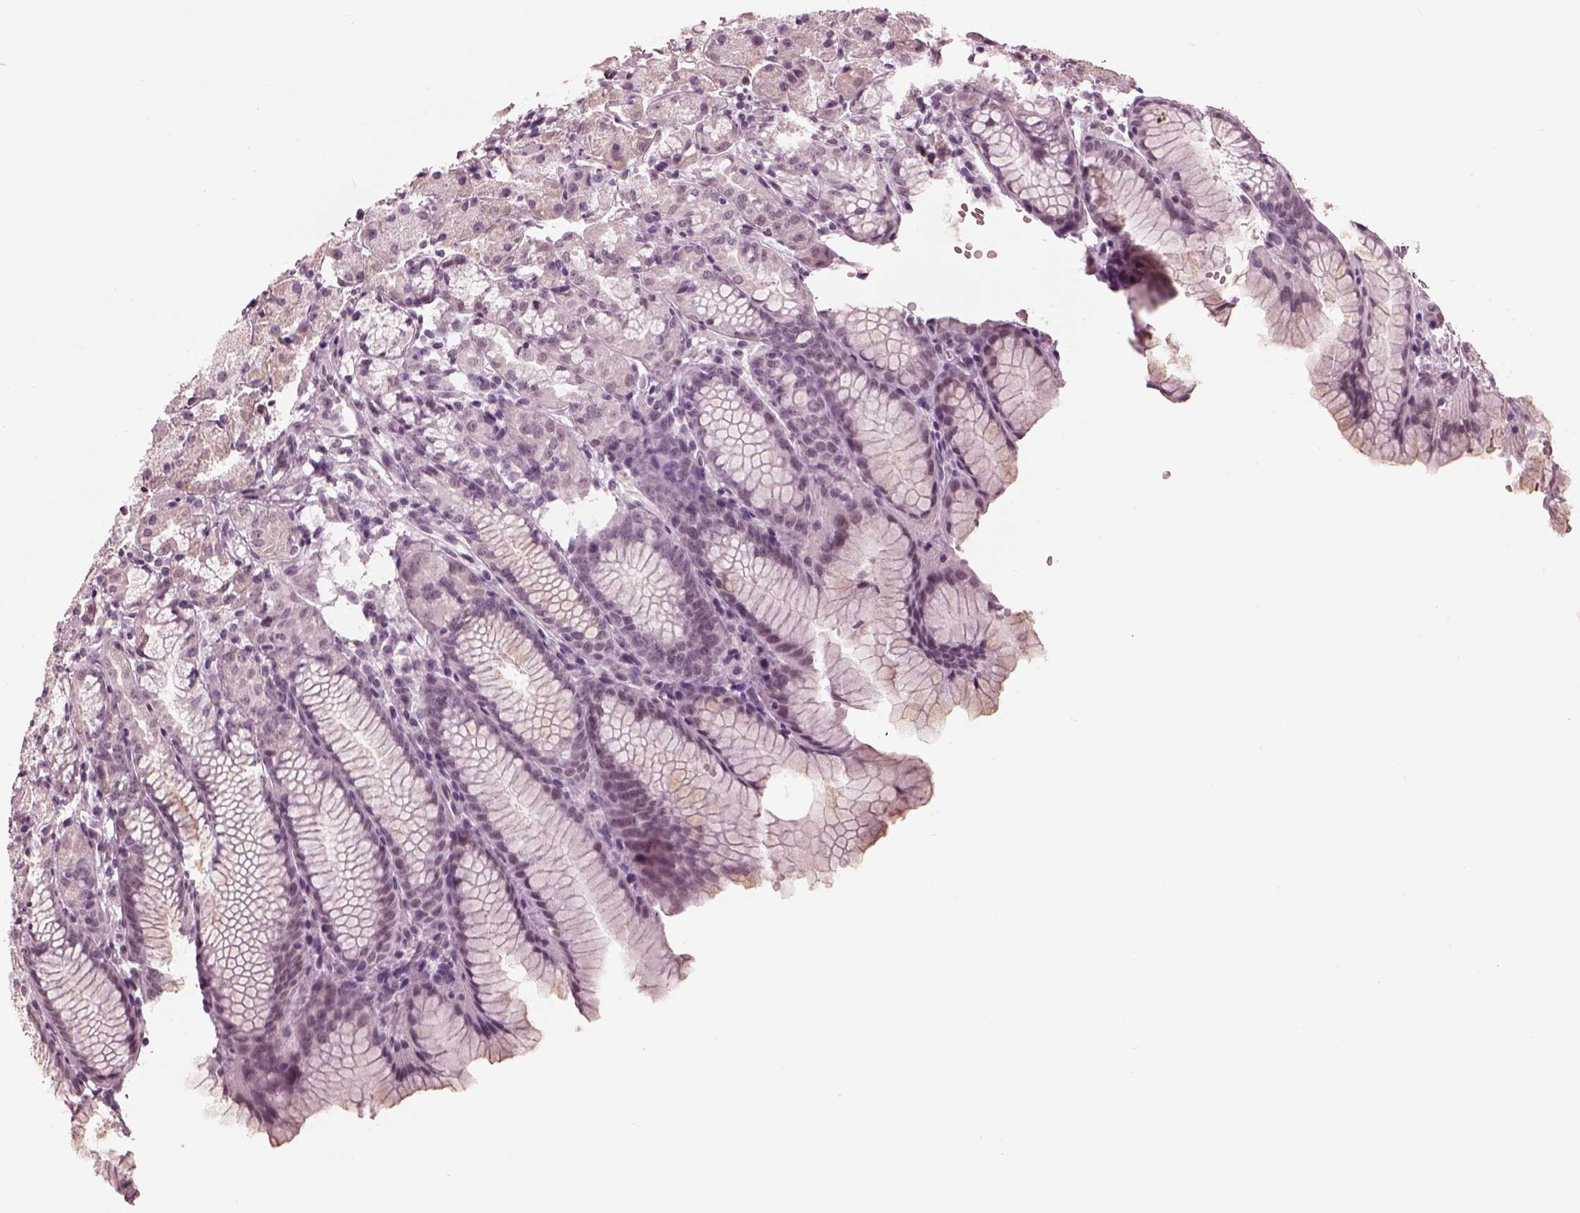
{"staining": {"intensity": "negative", "quantity": "none", "location": "none"}, "tissue": "stomach", "cell_type": "Glandular cells", "image_type": "normal", "snomed": [{"axis": "morphology", "description": "Normal tissue, NOS"}, {"axis": "topography", "description": "Stomach, upper"}], "caption": "The image reveals no significant staining in glandular cells of stomach. (Stains: DAB IHC with hematoxylin counter stain, Microscopy: brightfield microscopy at high magnification).", "gene": "GARIN4", "patient": {"sex": "male", "age": 47}}